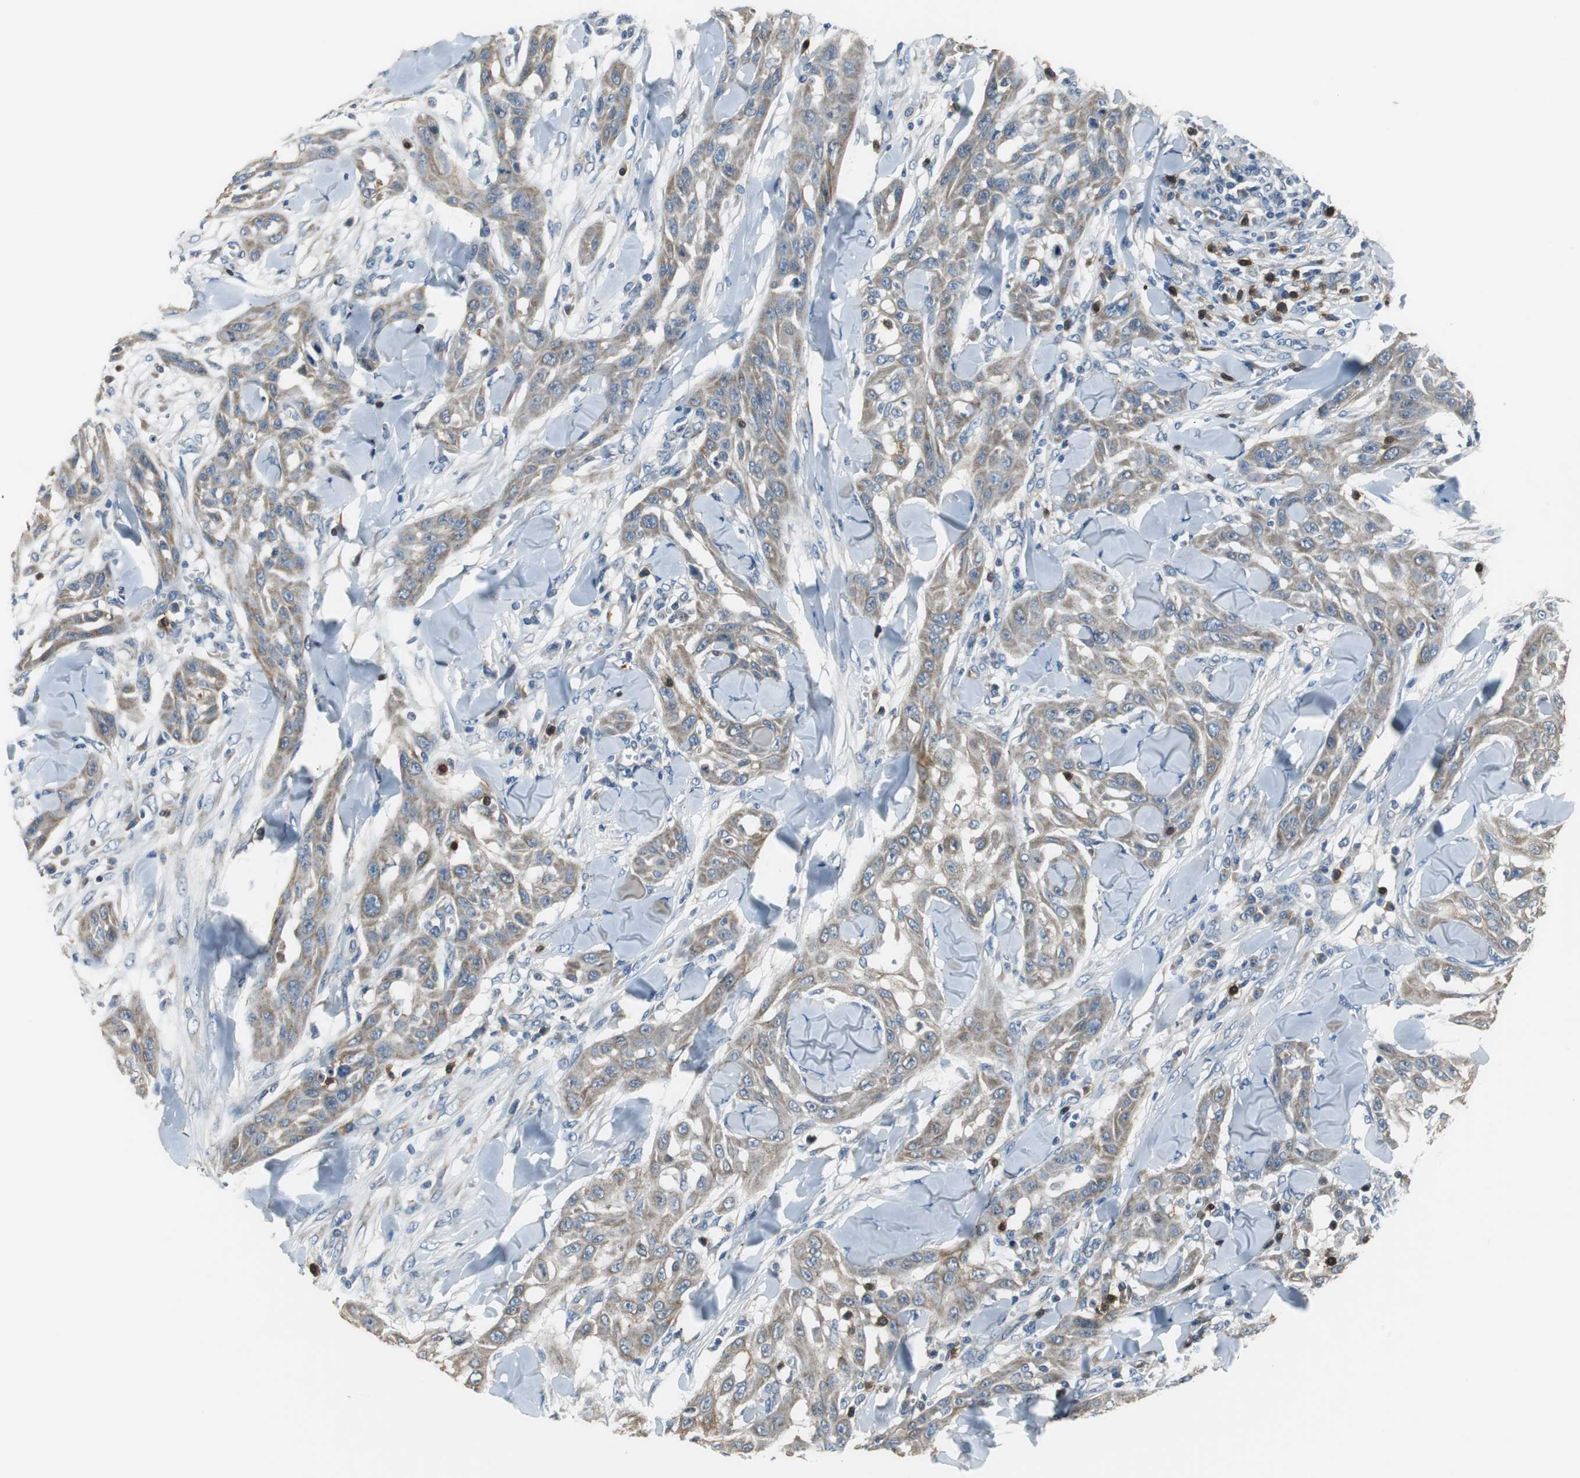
{"staining": {"intensity": "moderate", "quantity": ">75%", "location": "cytoplasmic/membranous"}, "tissue": "skin cancer", "cell_type": "Tumor cells", "image_type": "cancer", "snomed": [{"axis": "morphology", "description": "Squamous cell carcinoma, NOS"}, {"axis": "topography", "description": "Skin"}], "caption": "IHC micrograph of neoplastic tissue: skin squamous cell carcinoma stained using IHC exhibits medium levels of moderate protein expression localized specifically in the cytoplasmic/membranous of tumor cells, appearing as a cytoplasmic/membranous brown color.", "gene": "PI4KB", "patient": {"sex": "male", "age": 24}}